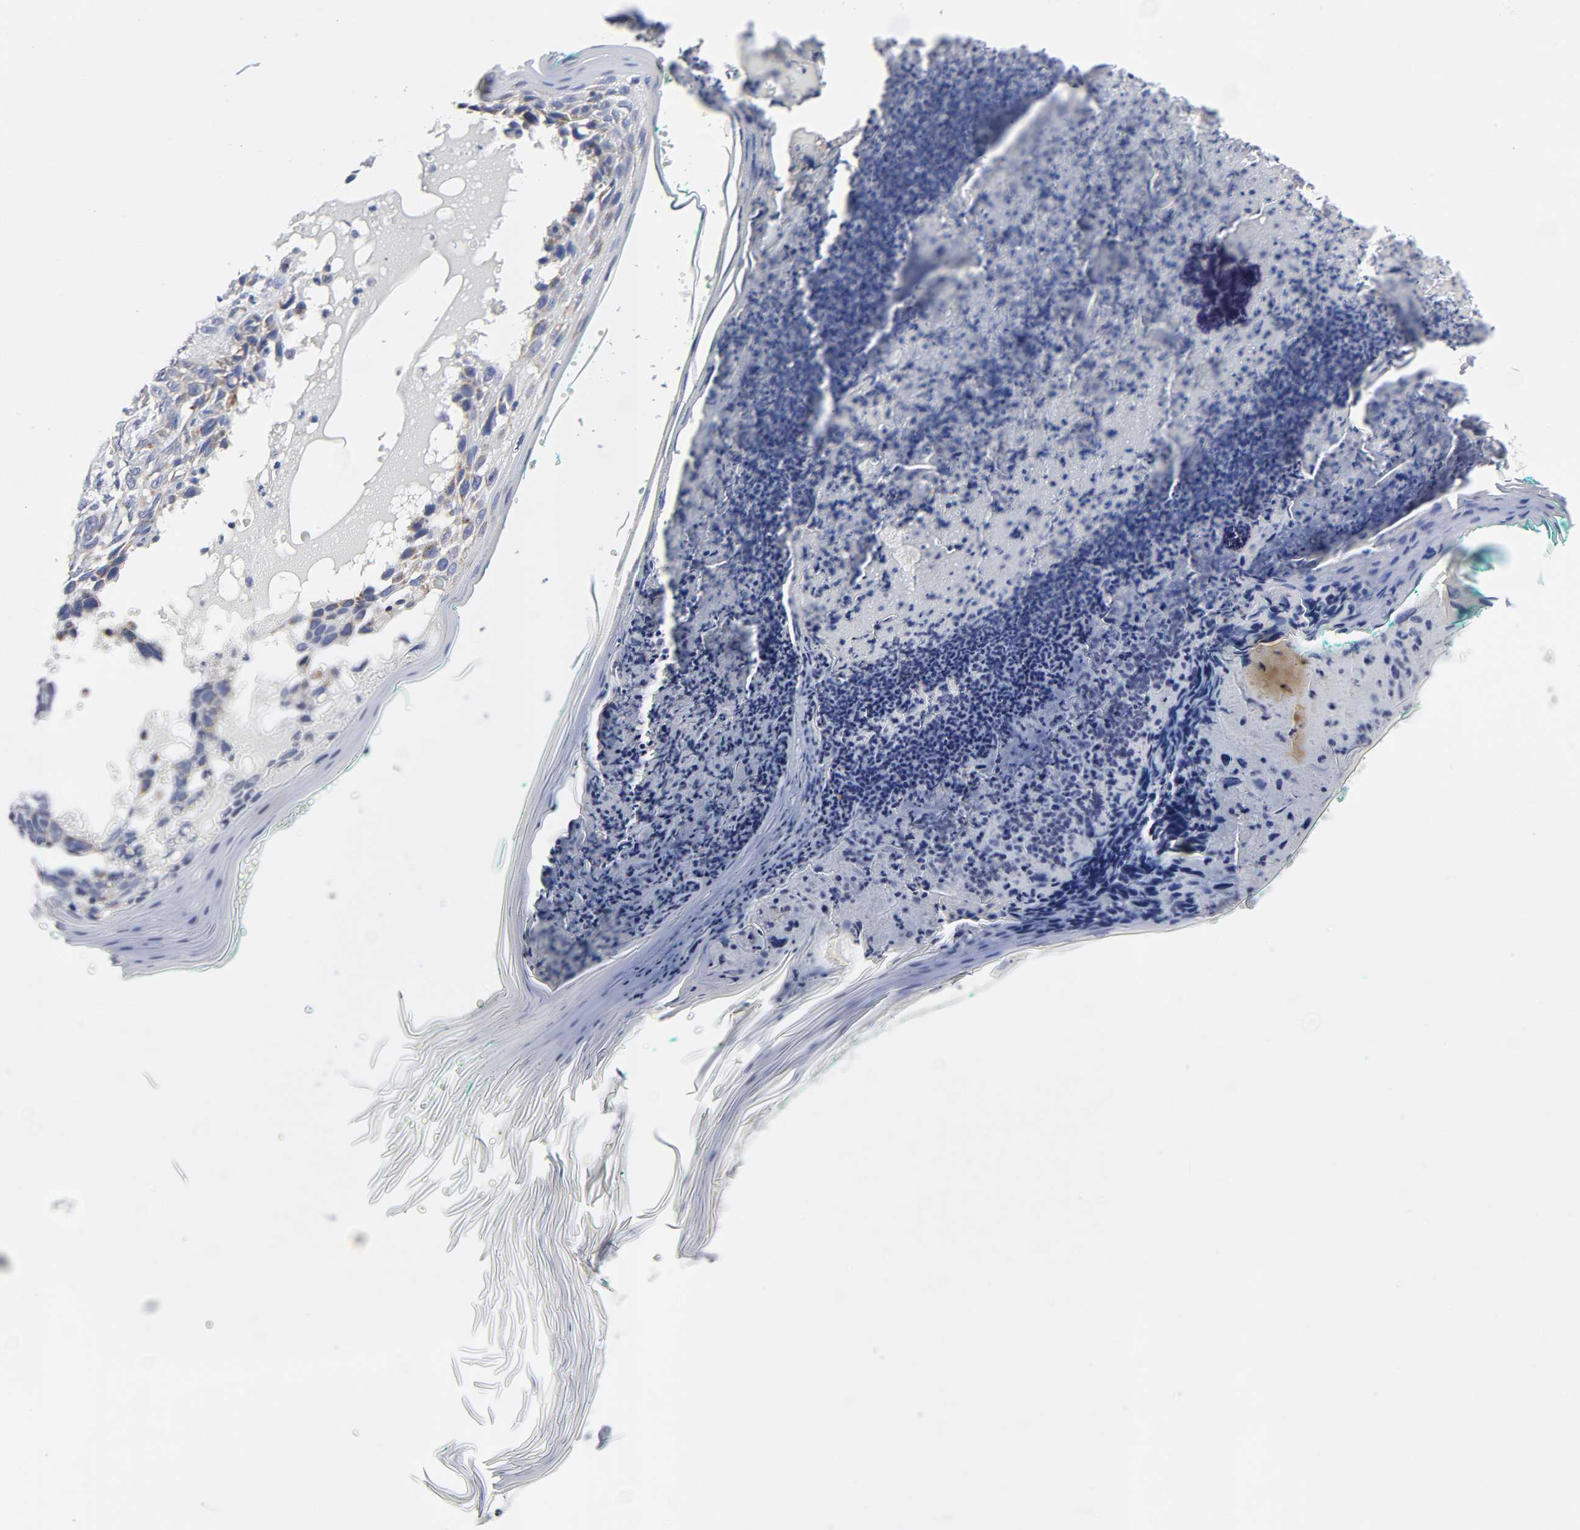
{"staining": {"intensity": "weak", "quantity": "<25%", "location": "cytoplasmic/membranous"}, "tissue": "skin cancer", "cell_type": "Tumor cells", "image_type": "cancer", "snomed": [{"axis": "morphology", "description": "Normal tissue, NOS"}, {"axis": "morphology", "description": "Basal cell carcinoma"}, {"axis": "topography", "description": "Skin"}], "caption": "Image shows no significant protein positivity in tumor cells of skin basal cell carcinoma.", "gene": "AOPEP", "patient": {"sex": "male", "age": 77}}